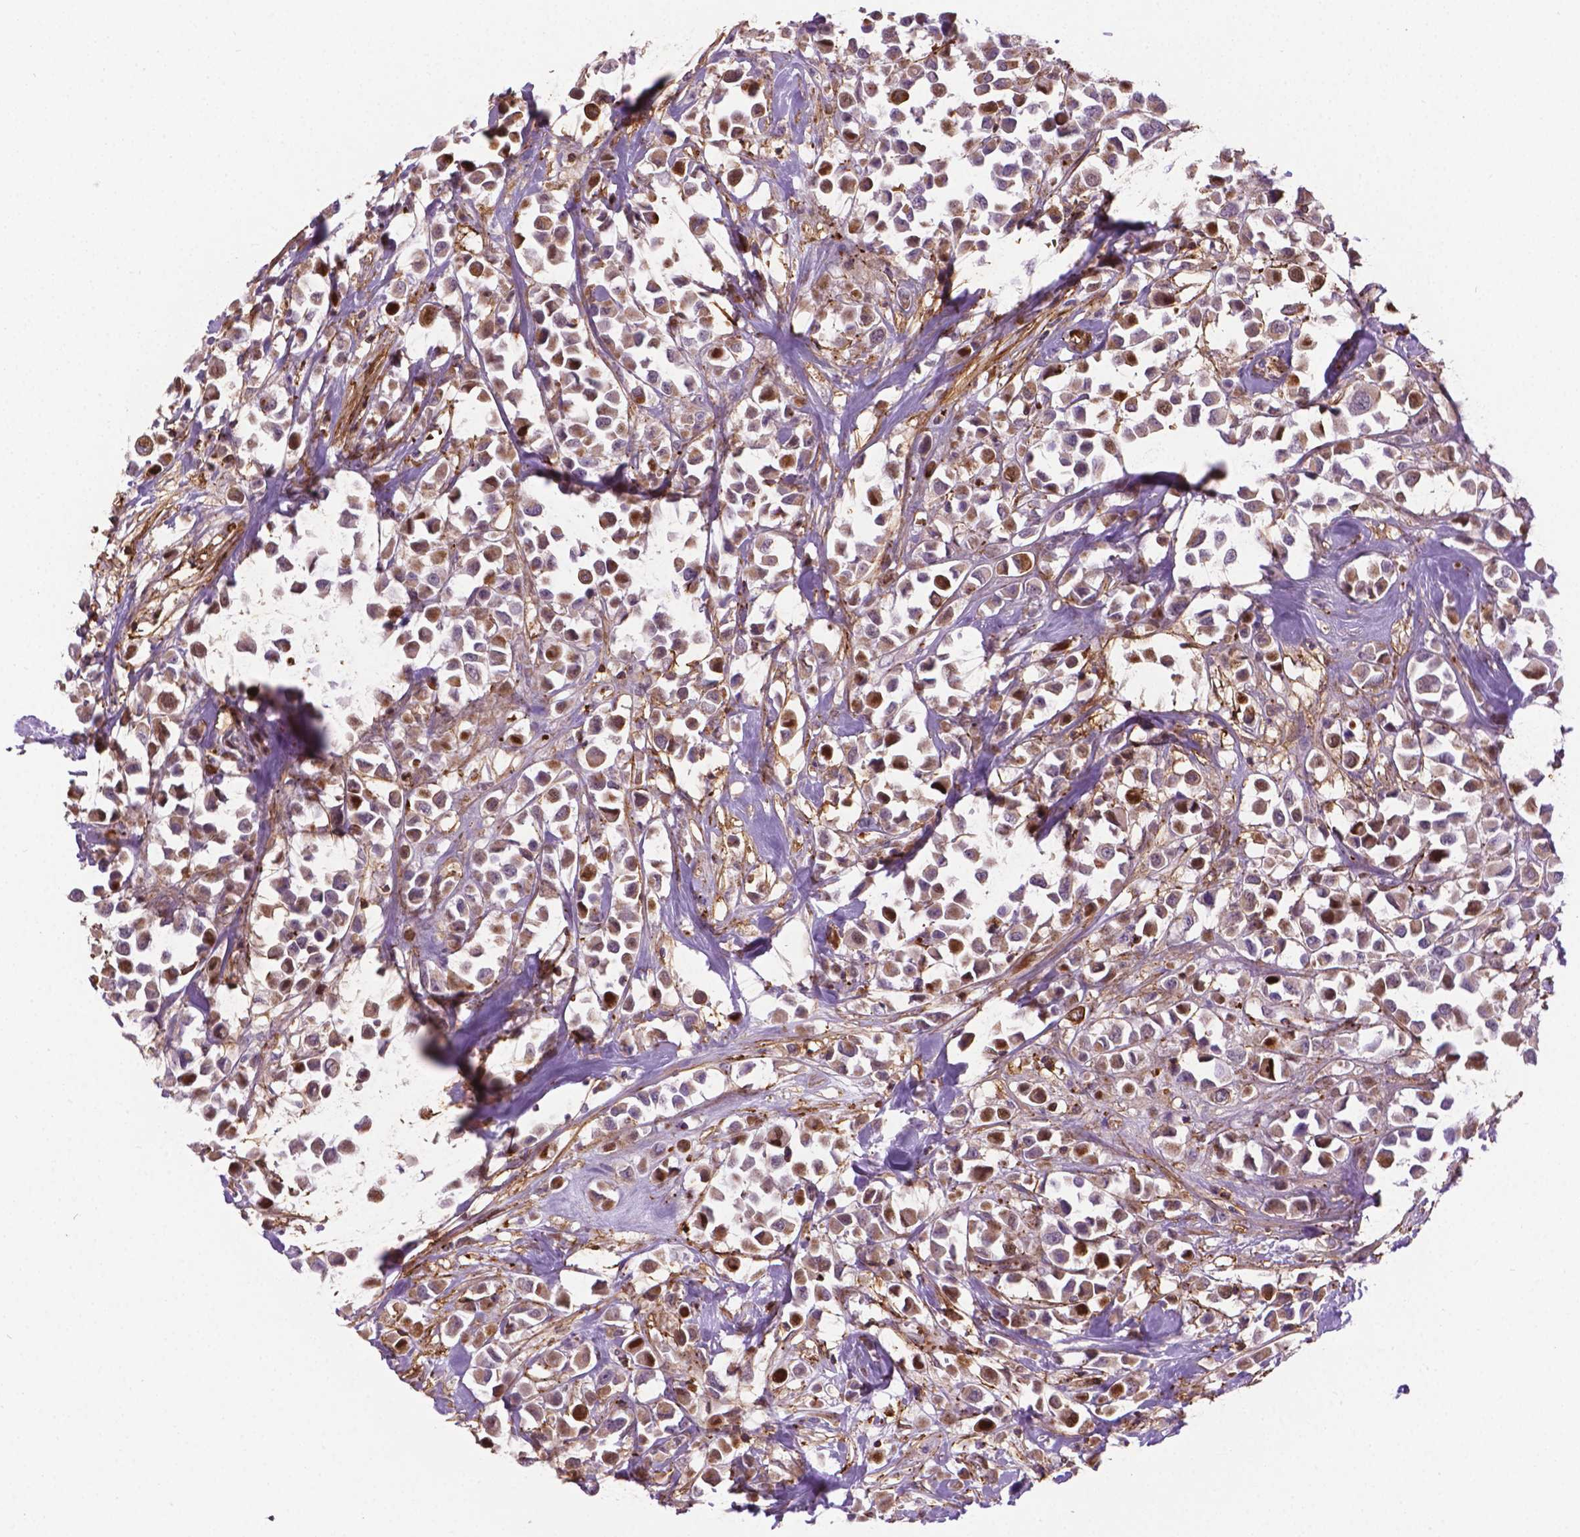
{"staining": {"intensity": "weak", "quantity": "25%-75%", "location": "cytoplasmic/membranous"}, "tissue": "breast cancer", "cell_type": "Tumor cells", "image_type": "cancer", "snomed": [{"axis": "morphology", "description": "Duct carcinoma"}, {"axis": "topography", "description": "Breast"}], "caption": "Breast cancer was stained to show a protein in brown. There is low levels of weak cytoplasmic/membranous expression in approximately 25%-75% of tumor cells.", "gene": "ACAD10", "patient": {"sex": "female", "age": 61}}